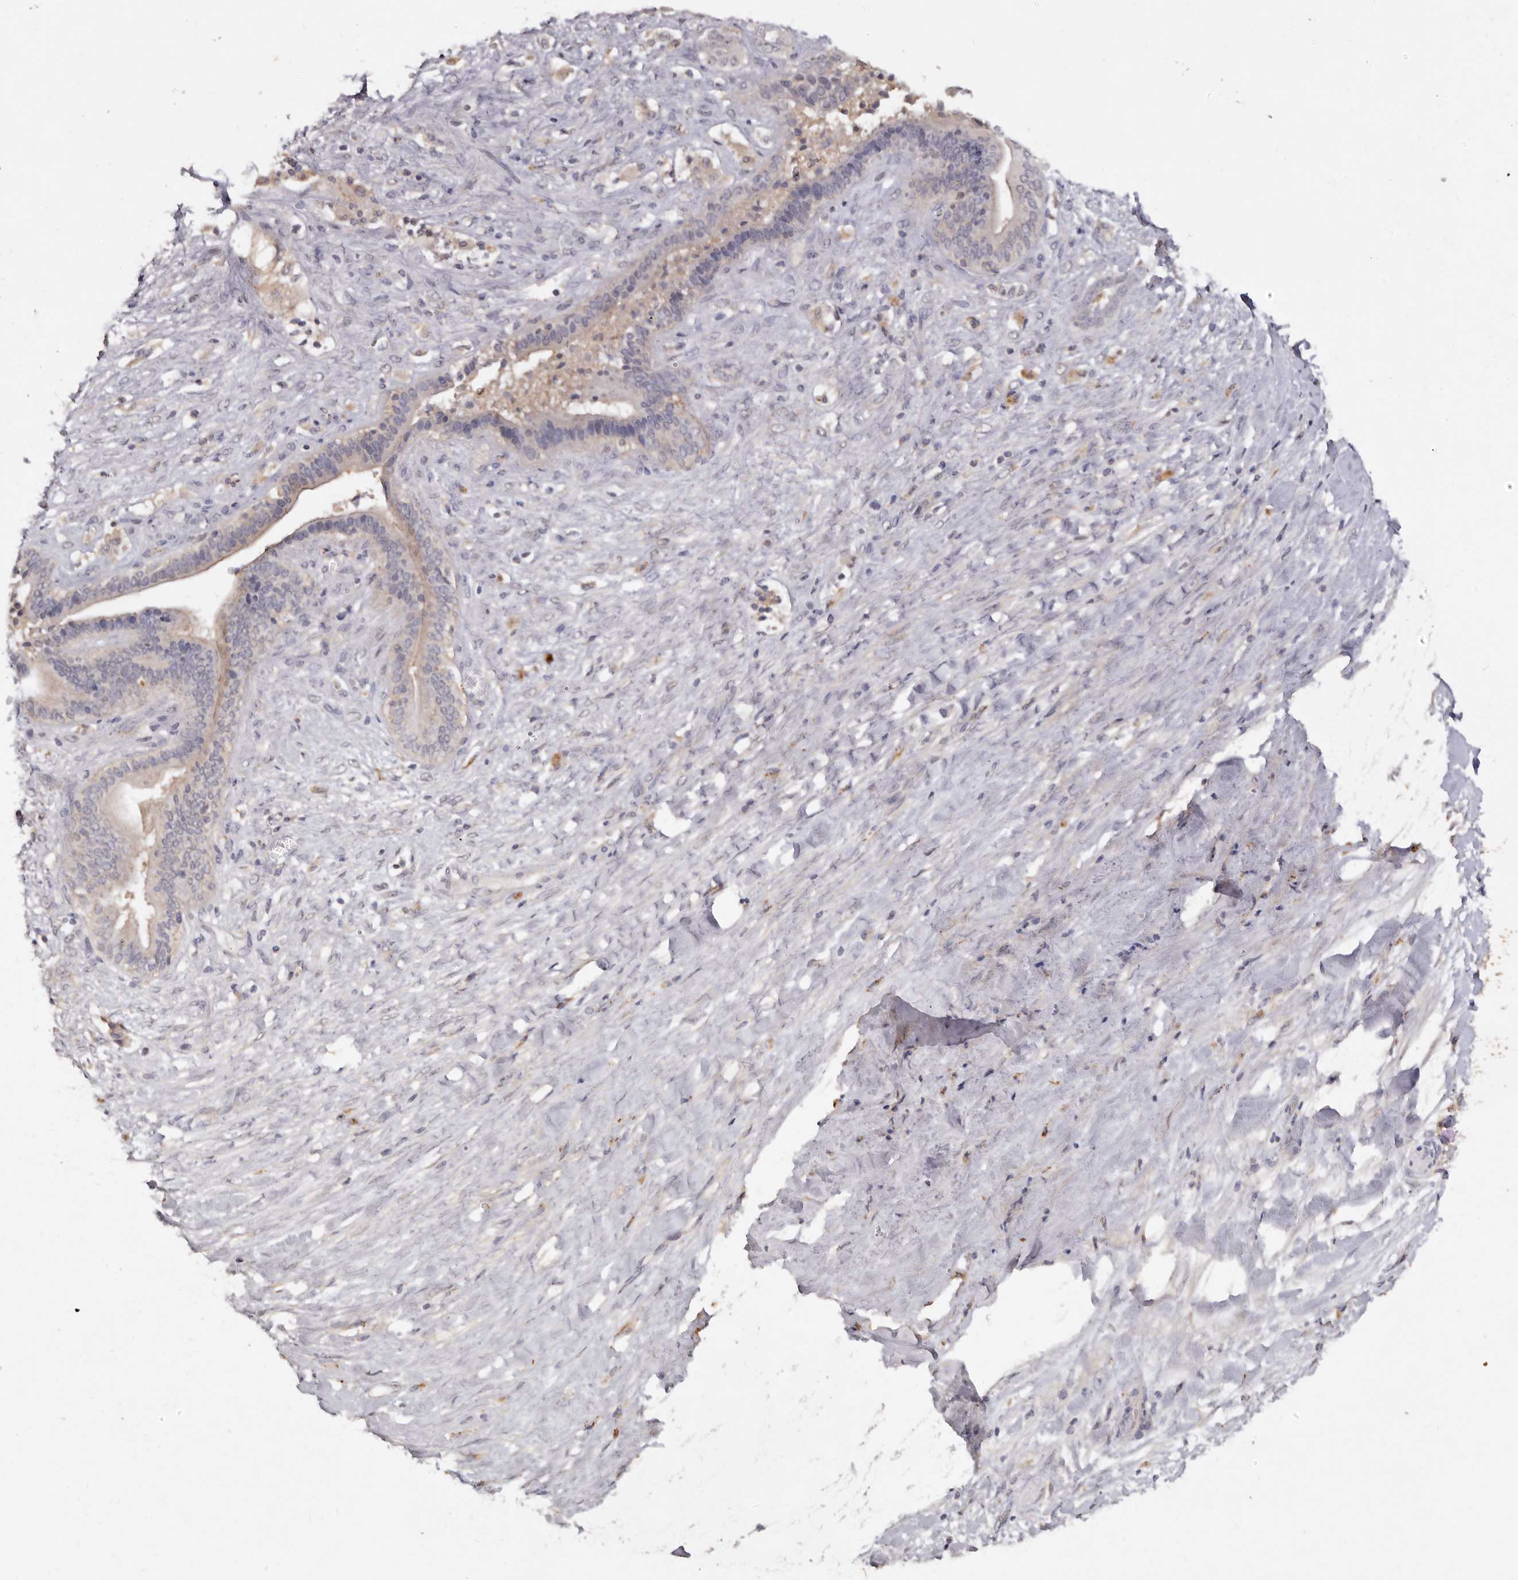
{"staining": {"intensity": "negative", "quantity": "none", "location": "none"}, "tissue": "liver cancer", "cell_type": "Tumor cells", "image_type": "cancer", "snomed": [{"axis": "morphology", "description": "Cholangiocarcinoma"}, {"axis": "topography", "description": "Liver"}], "caption": "High magnification brightfield microscopy of liver cancer stained with DAB (brown) and counterstained with hematoxylin (blue): tumor cells show no significant expression. The staining was performed using DAB to visualize the protein expression in brown, while the nuclei were stained in blue with hematoxylin (Magnification: 20x).", "gene": "EDEM1", "patient": {"sex": "female", "age": 52}}